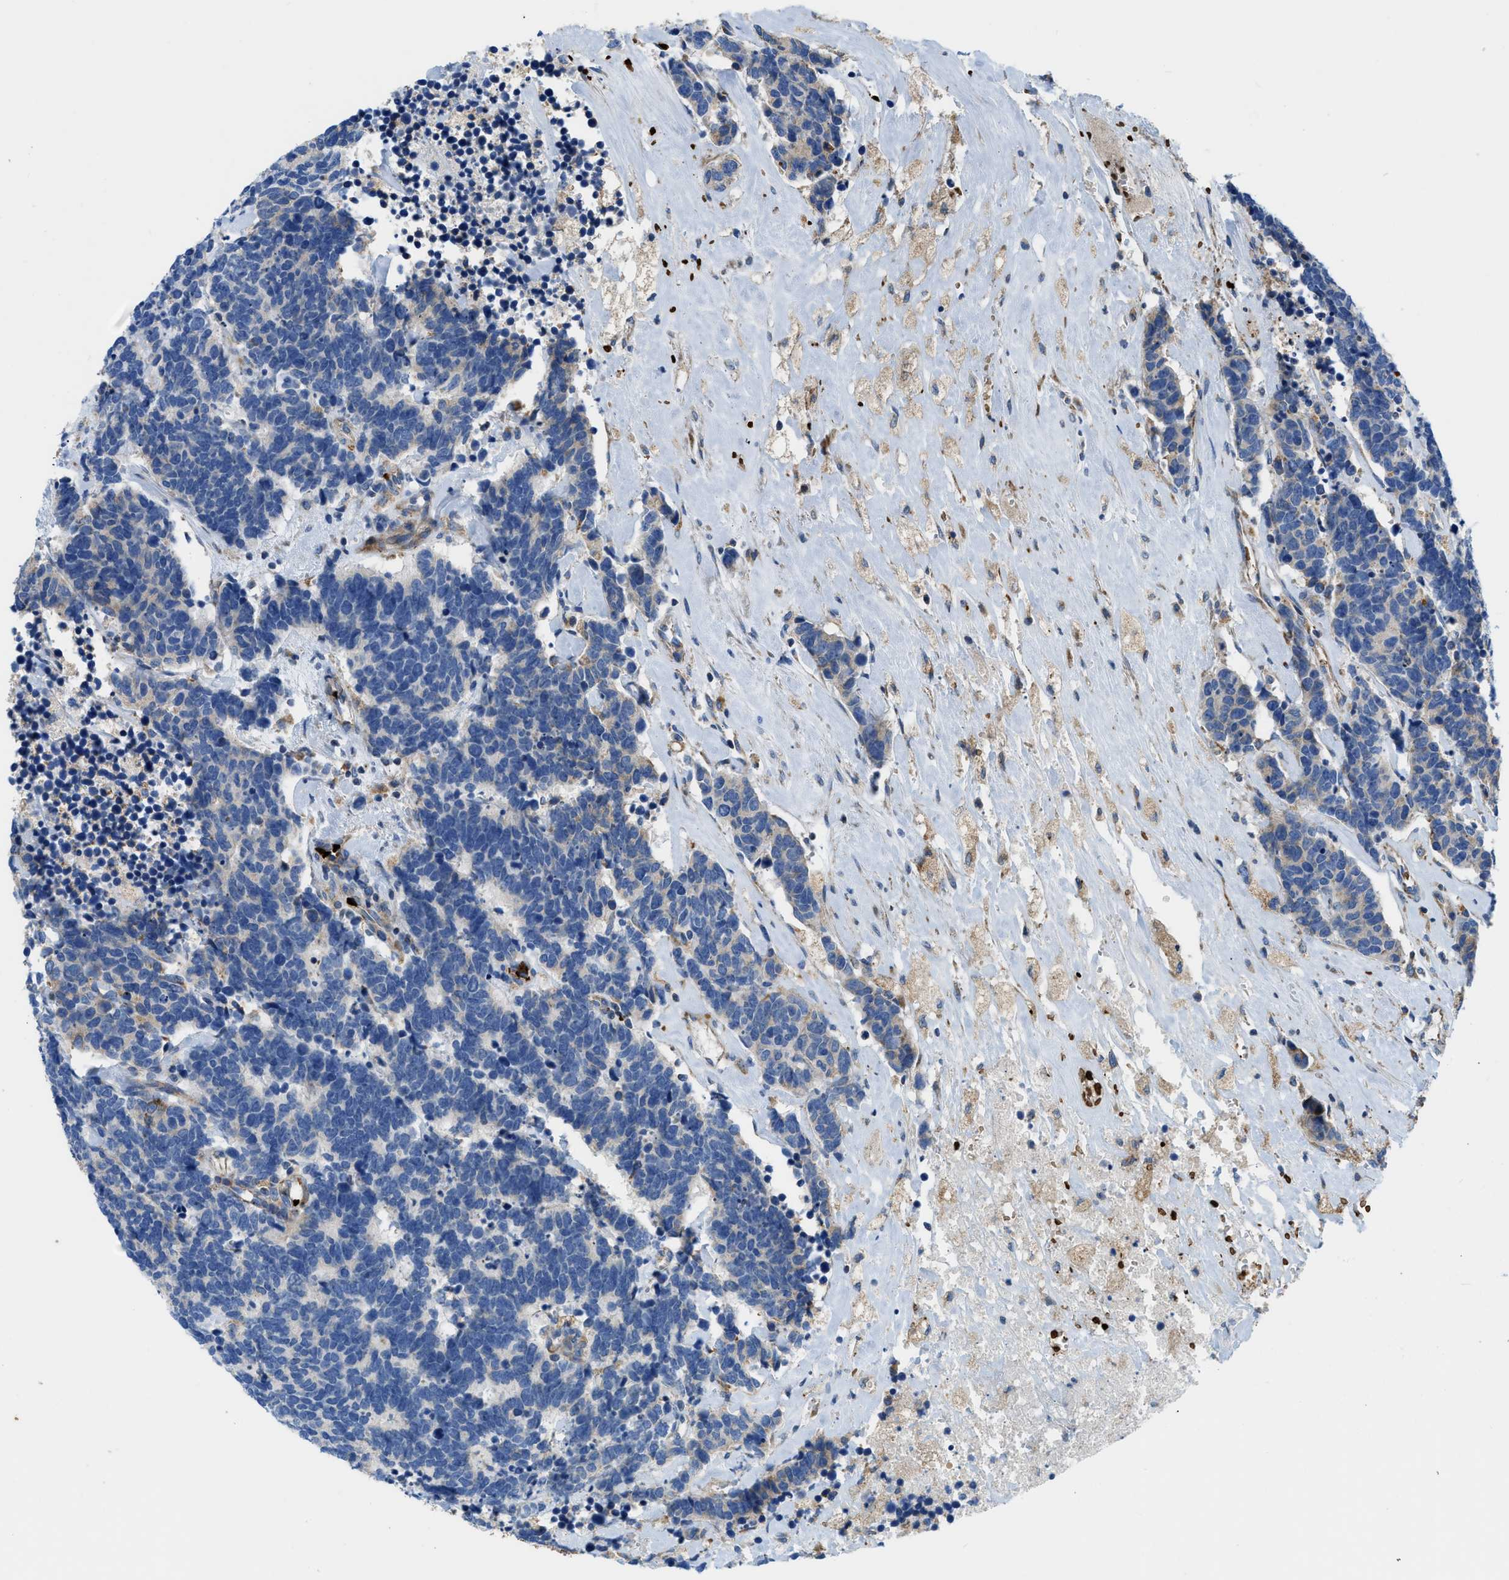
{"staining": {"intensity": "negative", "quantity": "none", "location": "none"}, "tissue": "carcinoid", "cell_type": "Tumor cells", "image_type": "cancer", "snomed": [{"axis": "morphology", "description": "Carcinoma, NOS"}, {"axis": "morphology", "description": "Carcinoid, malignant, NOS"}, {"axis": "topography", "description": "Urinary bladder"}], "caption": "Immunohistochemistry (IHC) micrograph of neoplastic tissue: human carcinoid stained with DAB exhibits no significant protein expression in tumor cells.", "gene": "ZNF831", "patient": {"sex": "male", "age": 57}}